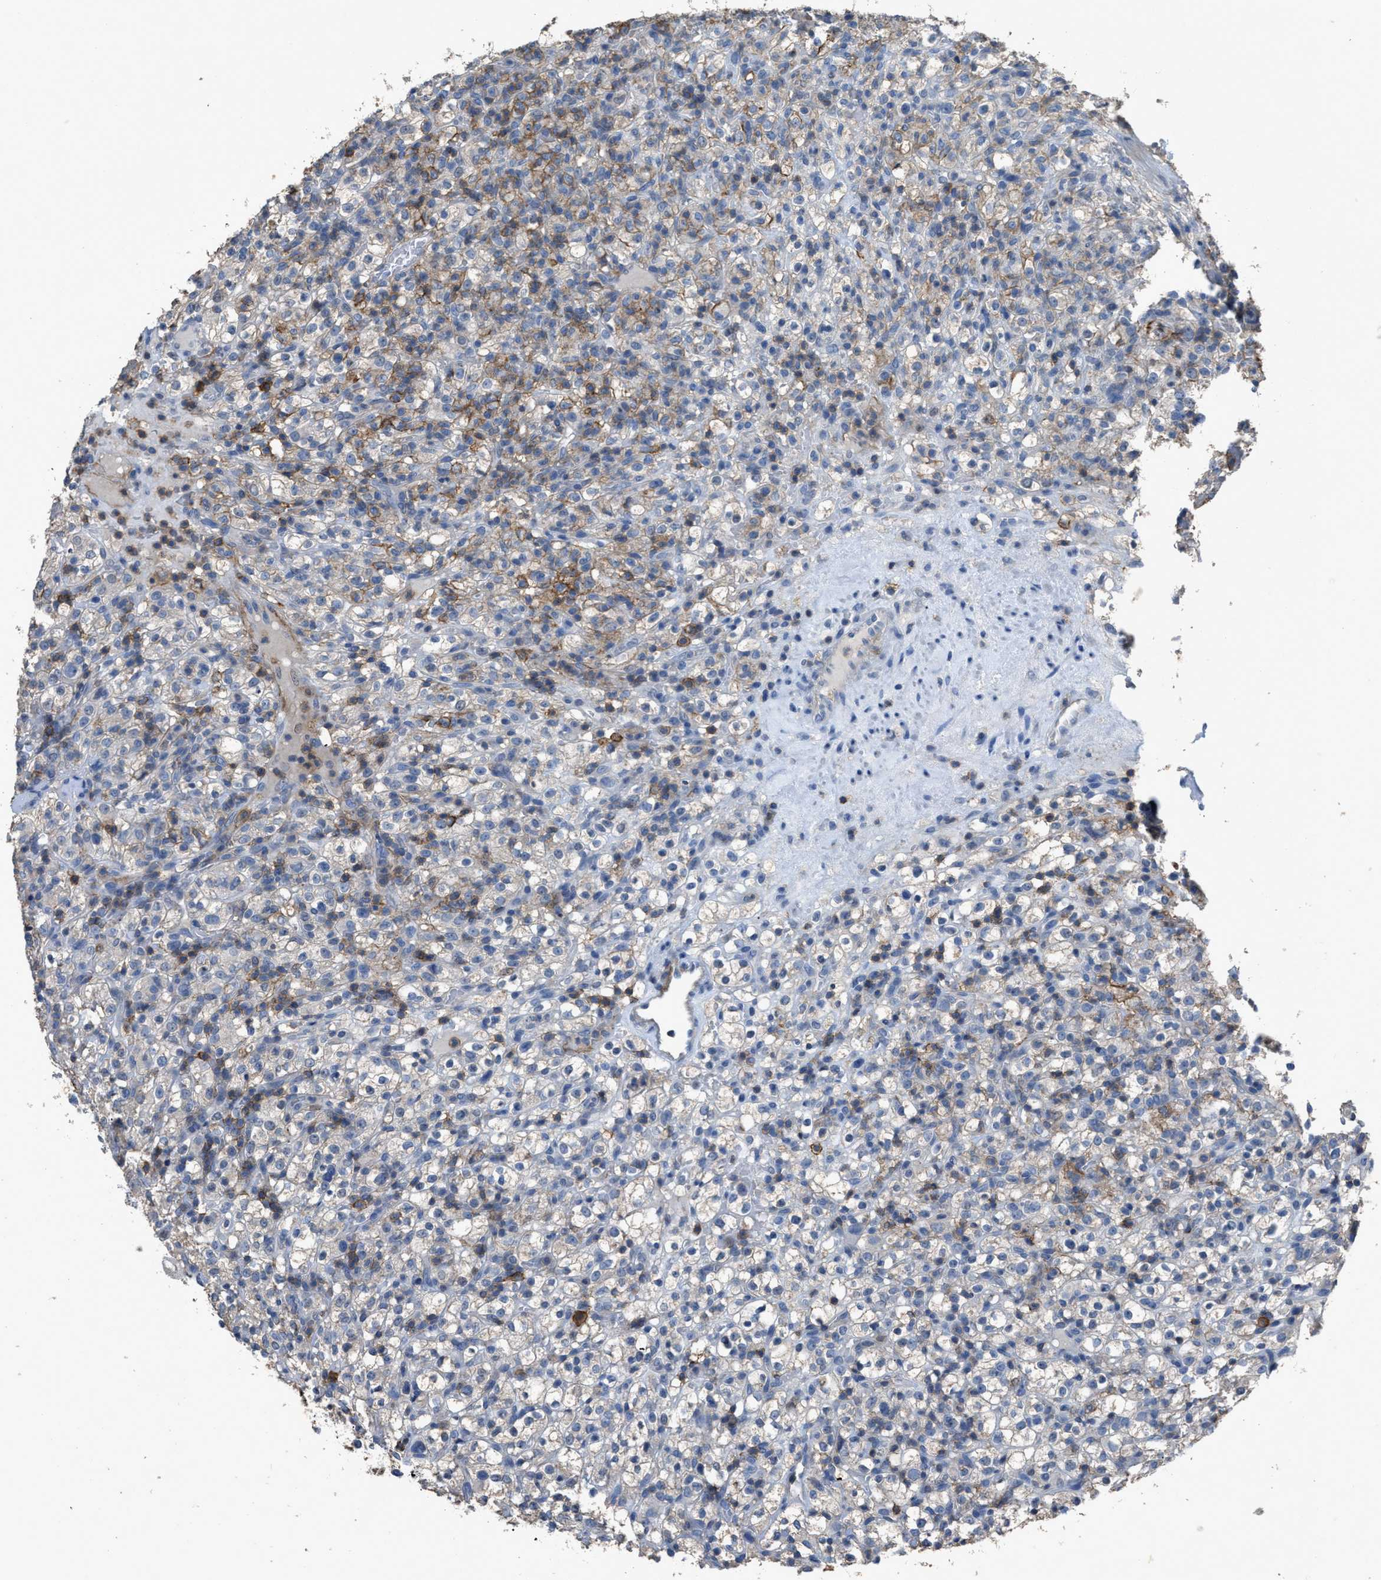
{"staining": {"intensity": "moderate", "quantity": "<25%", "location": "cytoplasmic/membranous"}, "tissue": "renal cancer", "cell_type": "Tumor cells", "image_type": "cancer", "snomed": [{"axis": "morphology", "description": "Normal tissue, NOS"}, {"axis": "morphology", "description": "Adenocarcinoma, NOS"}, {"axis": "topography", "description": "Kidney"}], "caption": "This is a micrograph of IHC staining of adenocarcinoma (renal), which shows moderate staining in the cytoplasmic/membranous of tumor cells.", "gene": "OR51E1", "patient": {"sex": "female", "age": 72}}